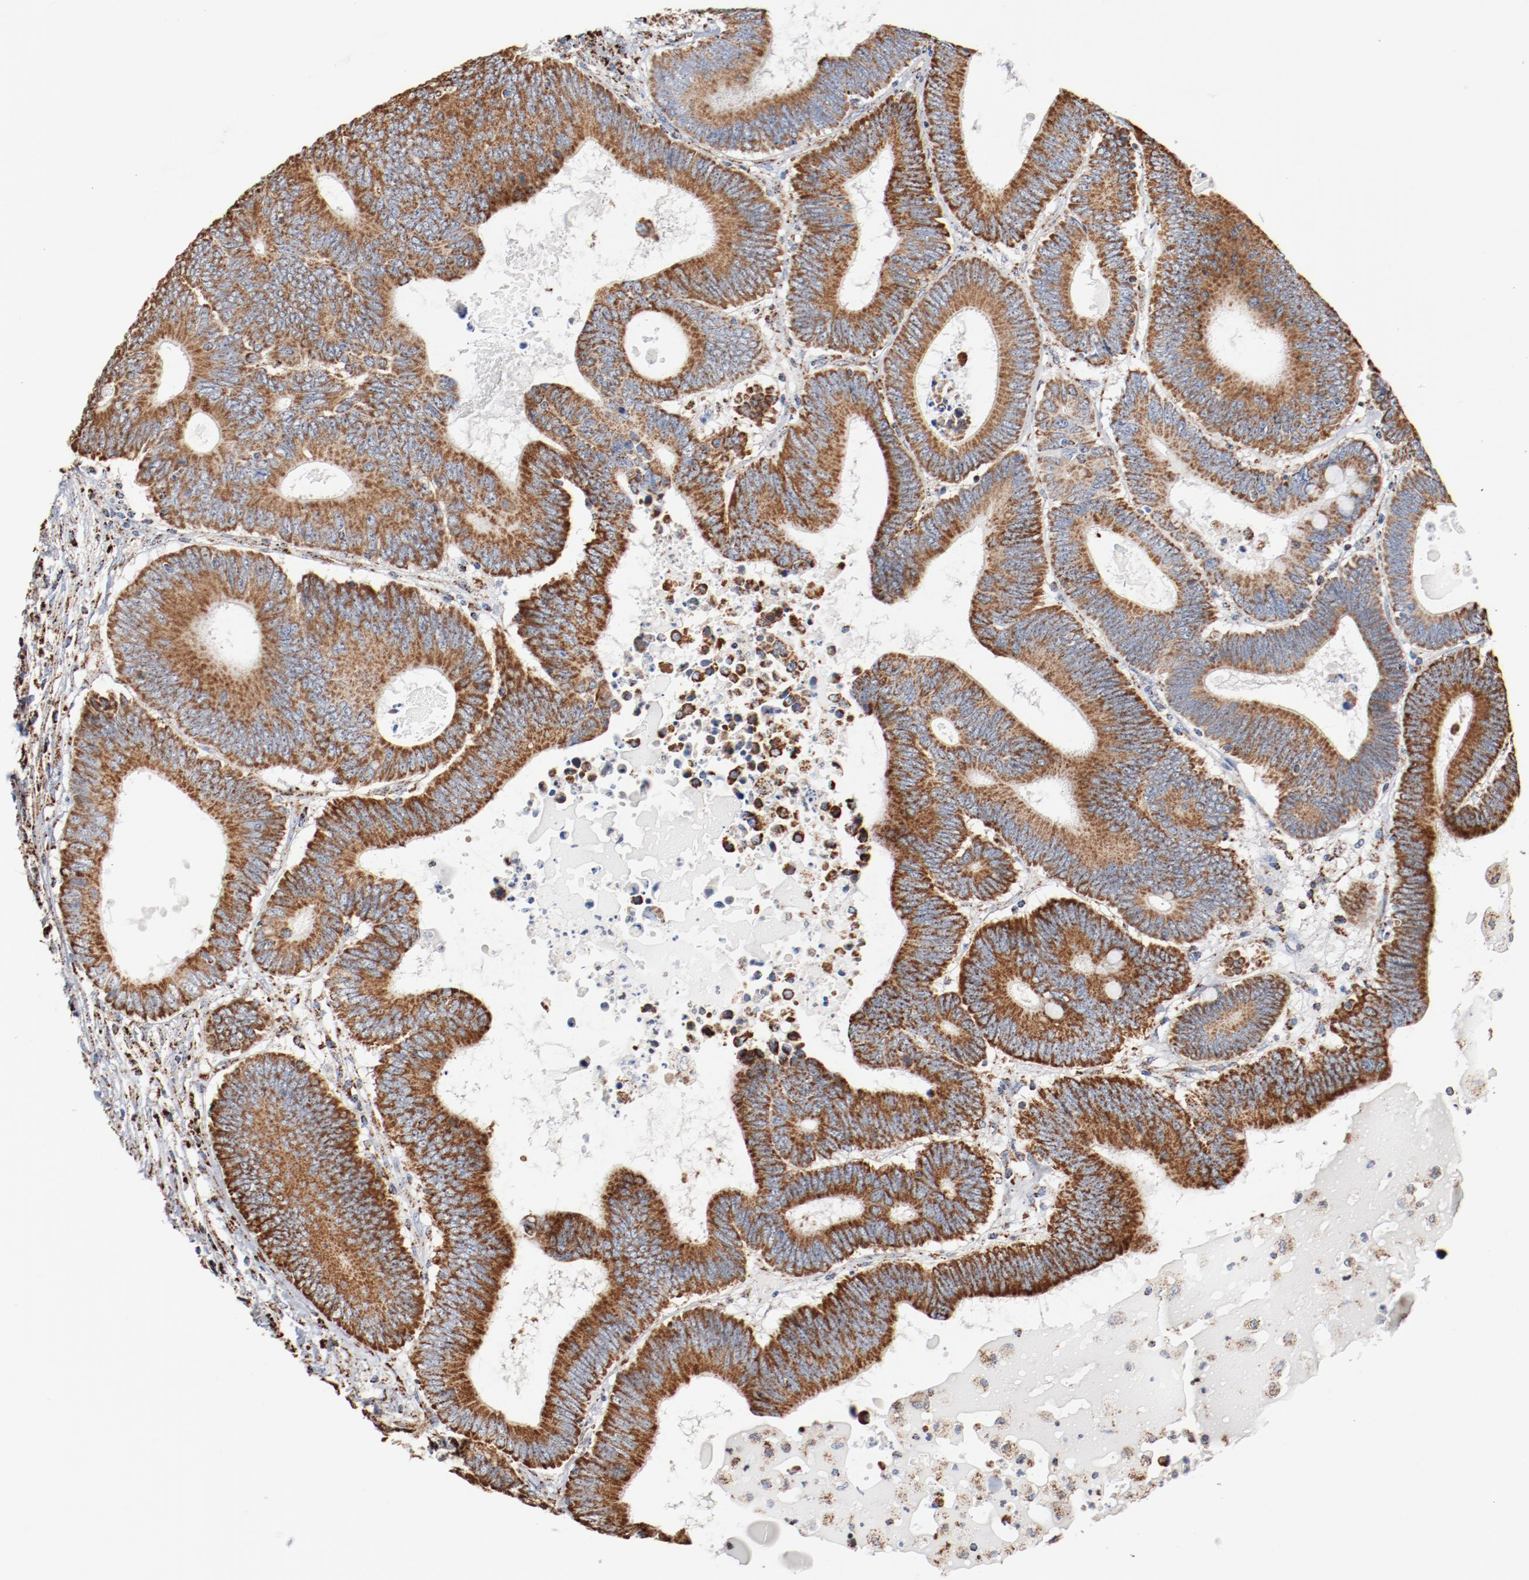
{"staining": {"intensity": "strong", "quantity": ">75%", "location": "cytoplasmic/membranous"}, "tissue": "colorectal cancer", "cell_type": "Tumor cells", "image_type": "cancer", "snomed": [{"axis": "morphology", "description": "Adenocarcinoma, NOS"}, {"axis": "topography", "description": "Colon"}], "caption": "Tumor cells demonstrate strong cytoplasmic/membranous staining in about >75% of cells in colorectal cancer (adenocarcinoma). (DAB IHC with brightfield microscopy, high magnification).", "gene": "NDUFS4", "patient": {"sex": "female", "age": 78}}